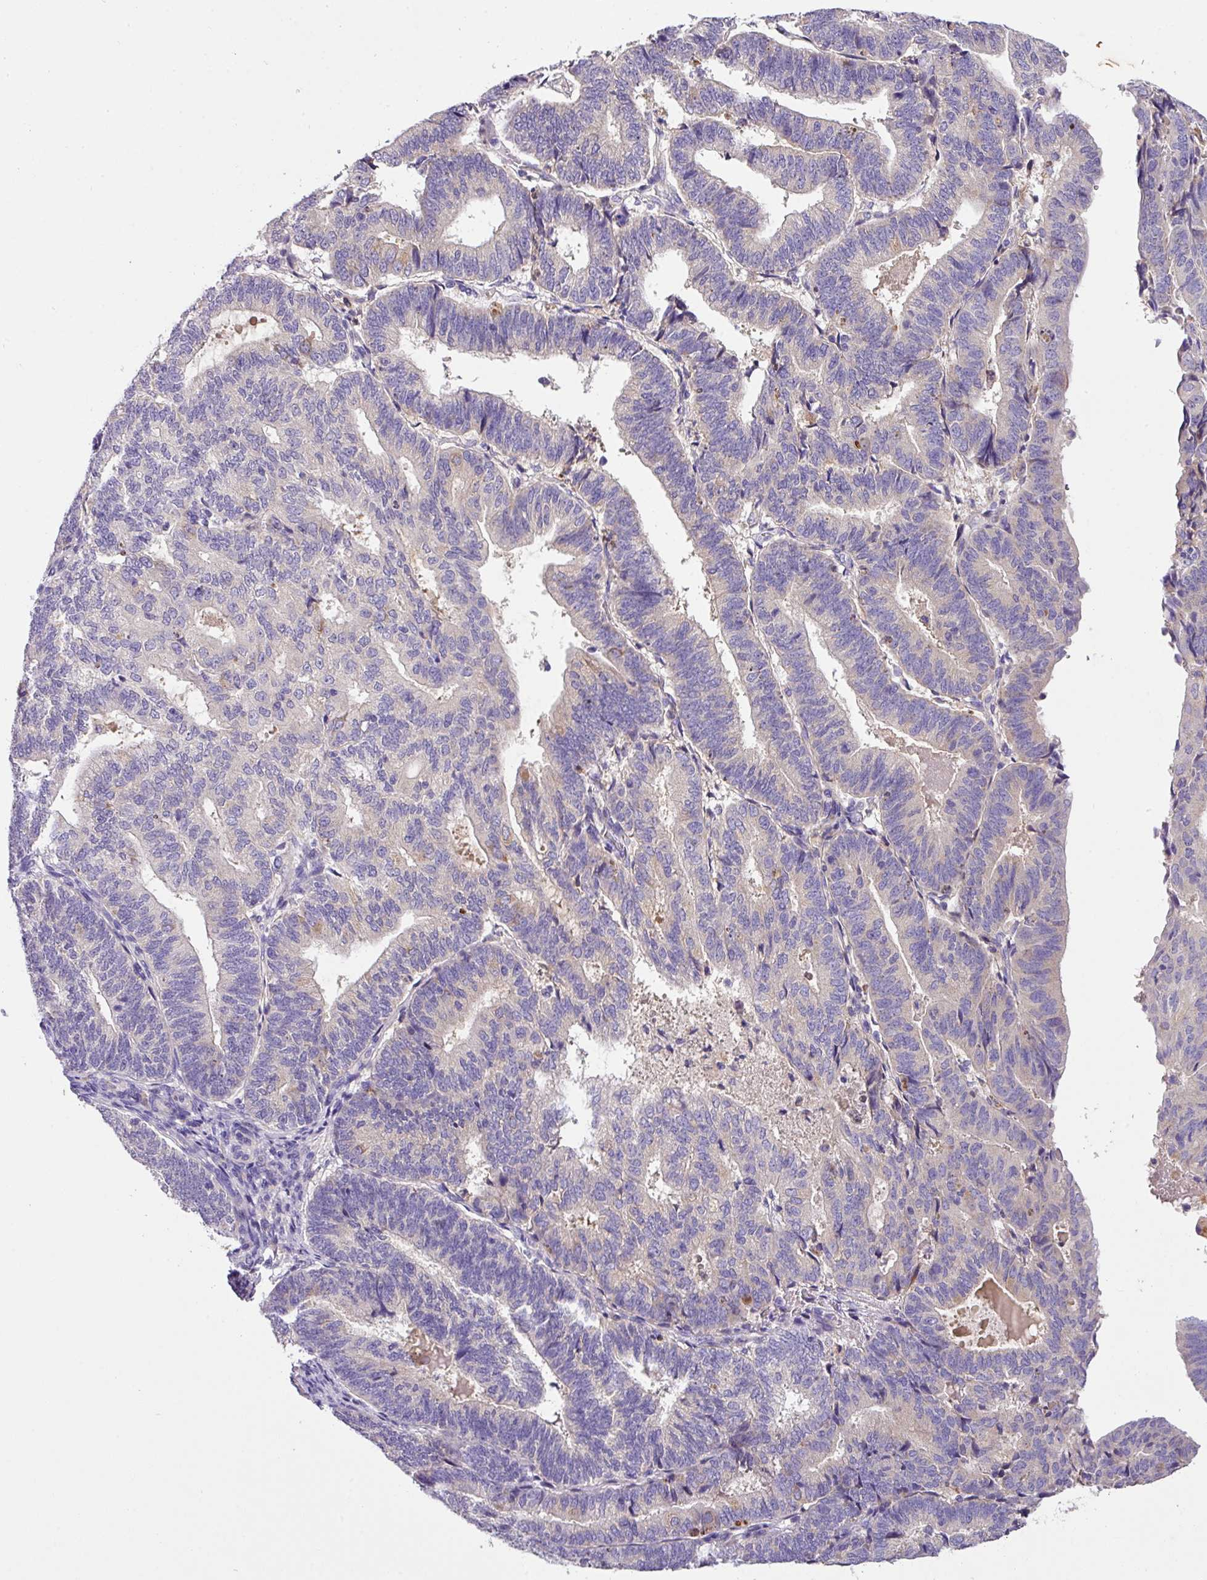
{"staining": {"intensity": "negative", "quantity": "none", "location": "none"}, "tissue": "endometrial cancer", "cell_type": "Tumor cells", "image_type": "cancer", "snomed": [{"axis": "morphology", "description": "Adenocarcinoma, NOS"}, {"axis": "topography", "description": "Endometrium"}], "caption": "This photomicrograph is of endometrial adenocarcinoma stained with immunohistochemistry (IHC) to label a protein in brown with the nuclei are counter-stained blue. There is no expression in tumor cells. (Brightfield microscopy of DAB (3,3'-diaminobenzidine) IHC at high magnification).", "gene": "ANXA2R", "patient": {"sex": "female", "age": 70}}